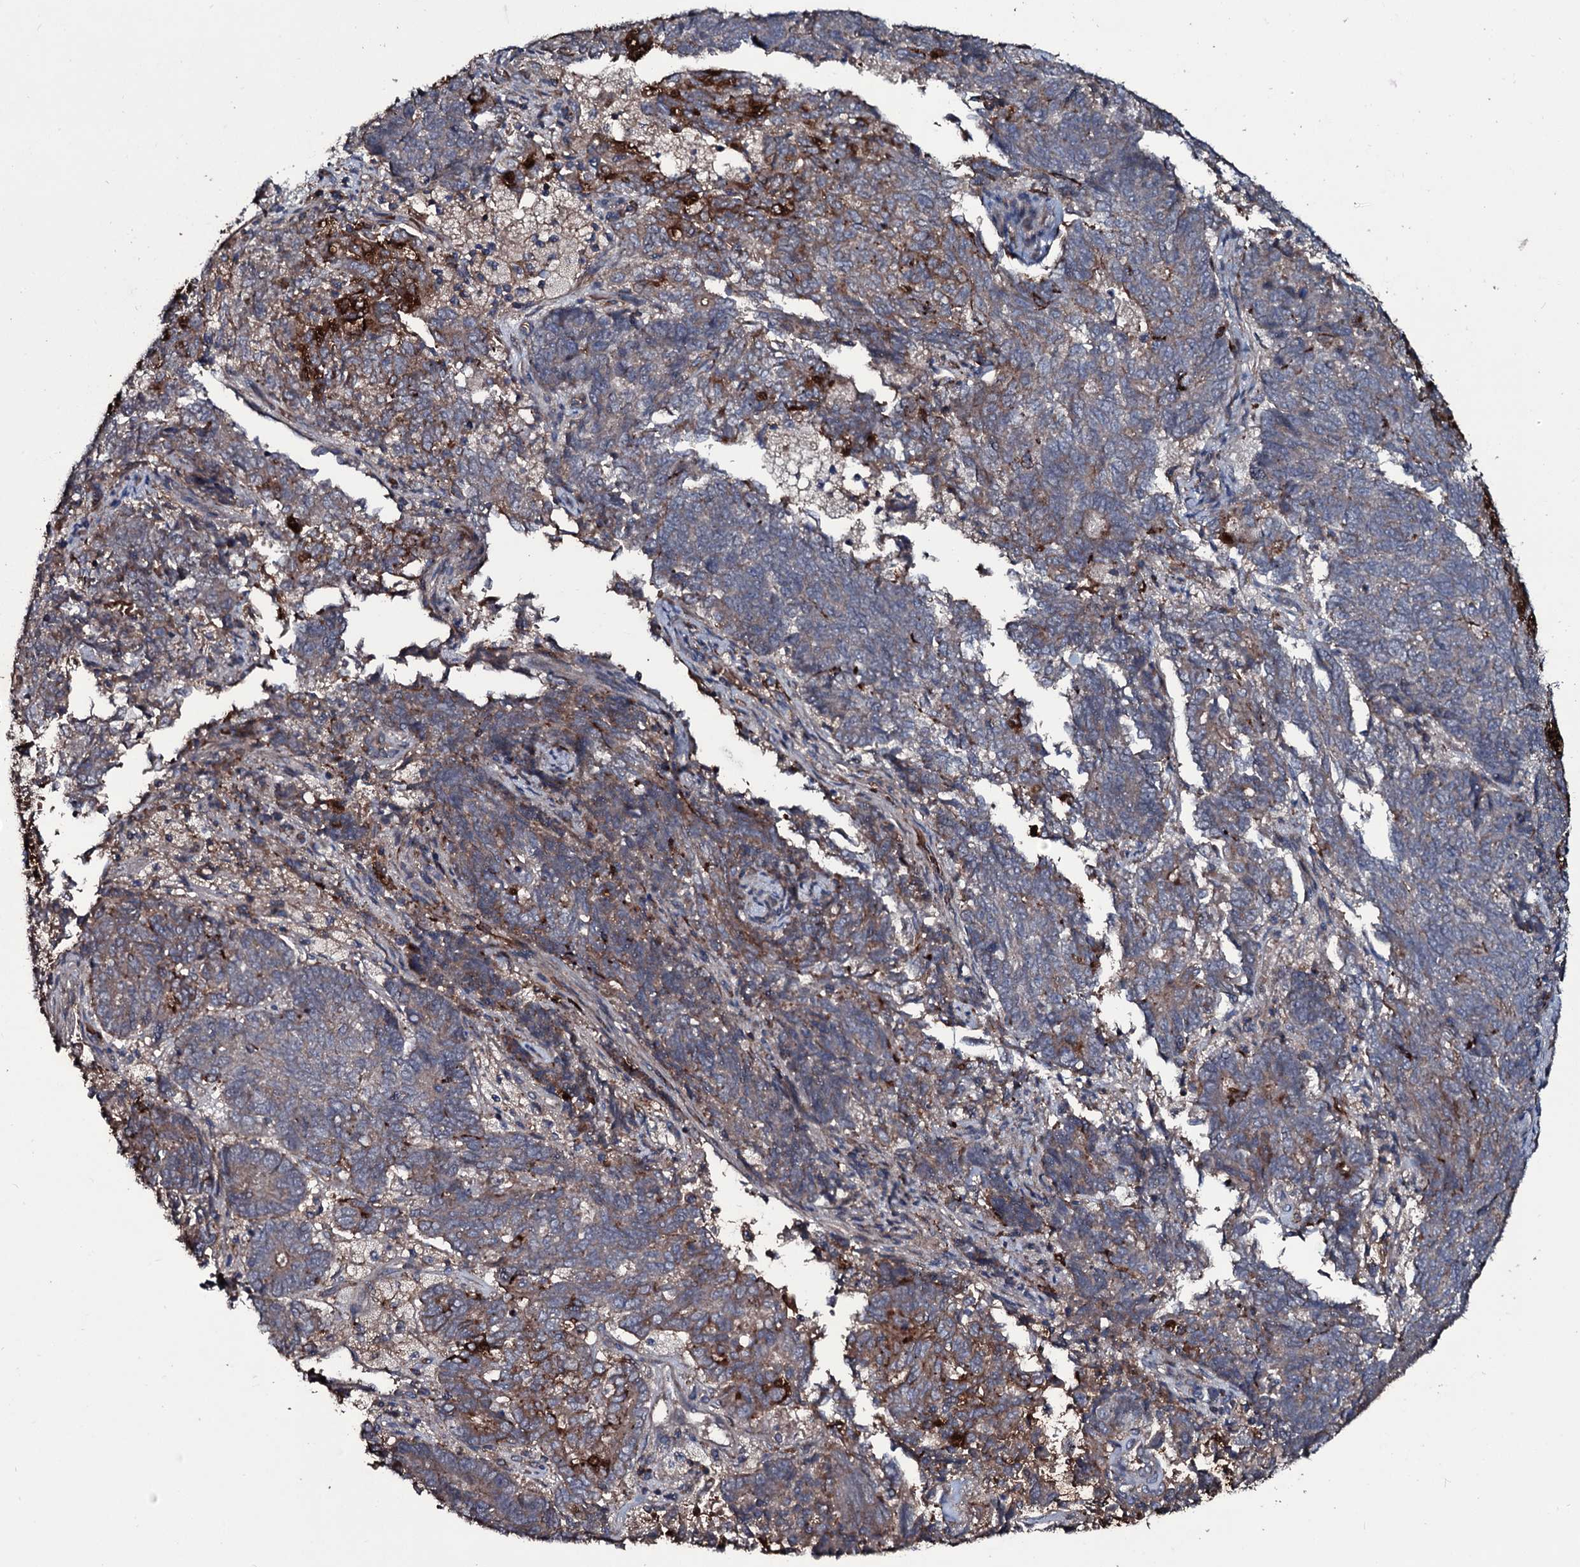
{"staining": {"intensity": "strong", "quantity": "<25%", "location": "cytoplasmic/membranous"}, "tissue": "endometrial cancer", "cell_type": "Tumor cells", "image_type": "cancer", "snomed": [{"axis": "morphology", "description": "Adenocarcinoma, NOS"}, {"axis": "topography", "description": "Endometrium"}], "caption": "A medium amount of strong cytoplasmic/membranous staining is present in approximately <25% of tumor cells in endometrial cancer tissue.", "gene": "ZSWIM8", "patient": {"sex": "female", "age": 80}}